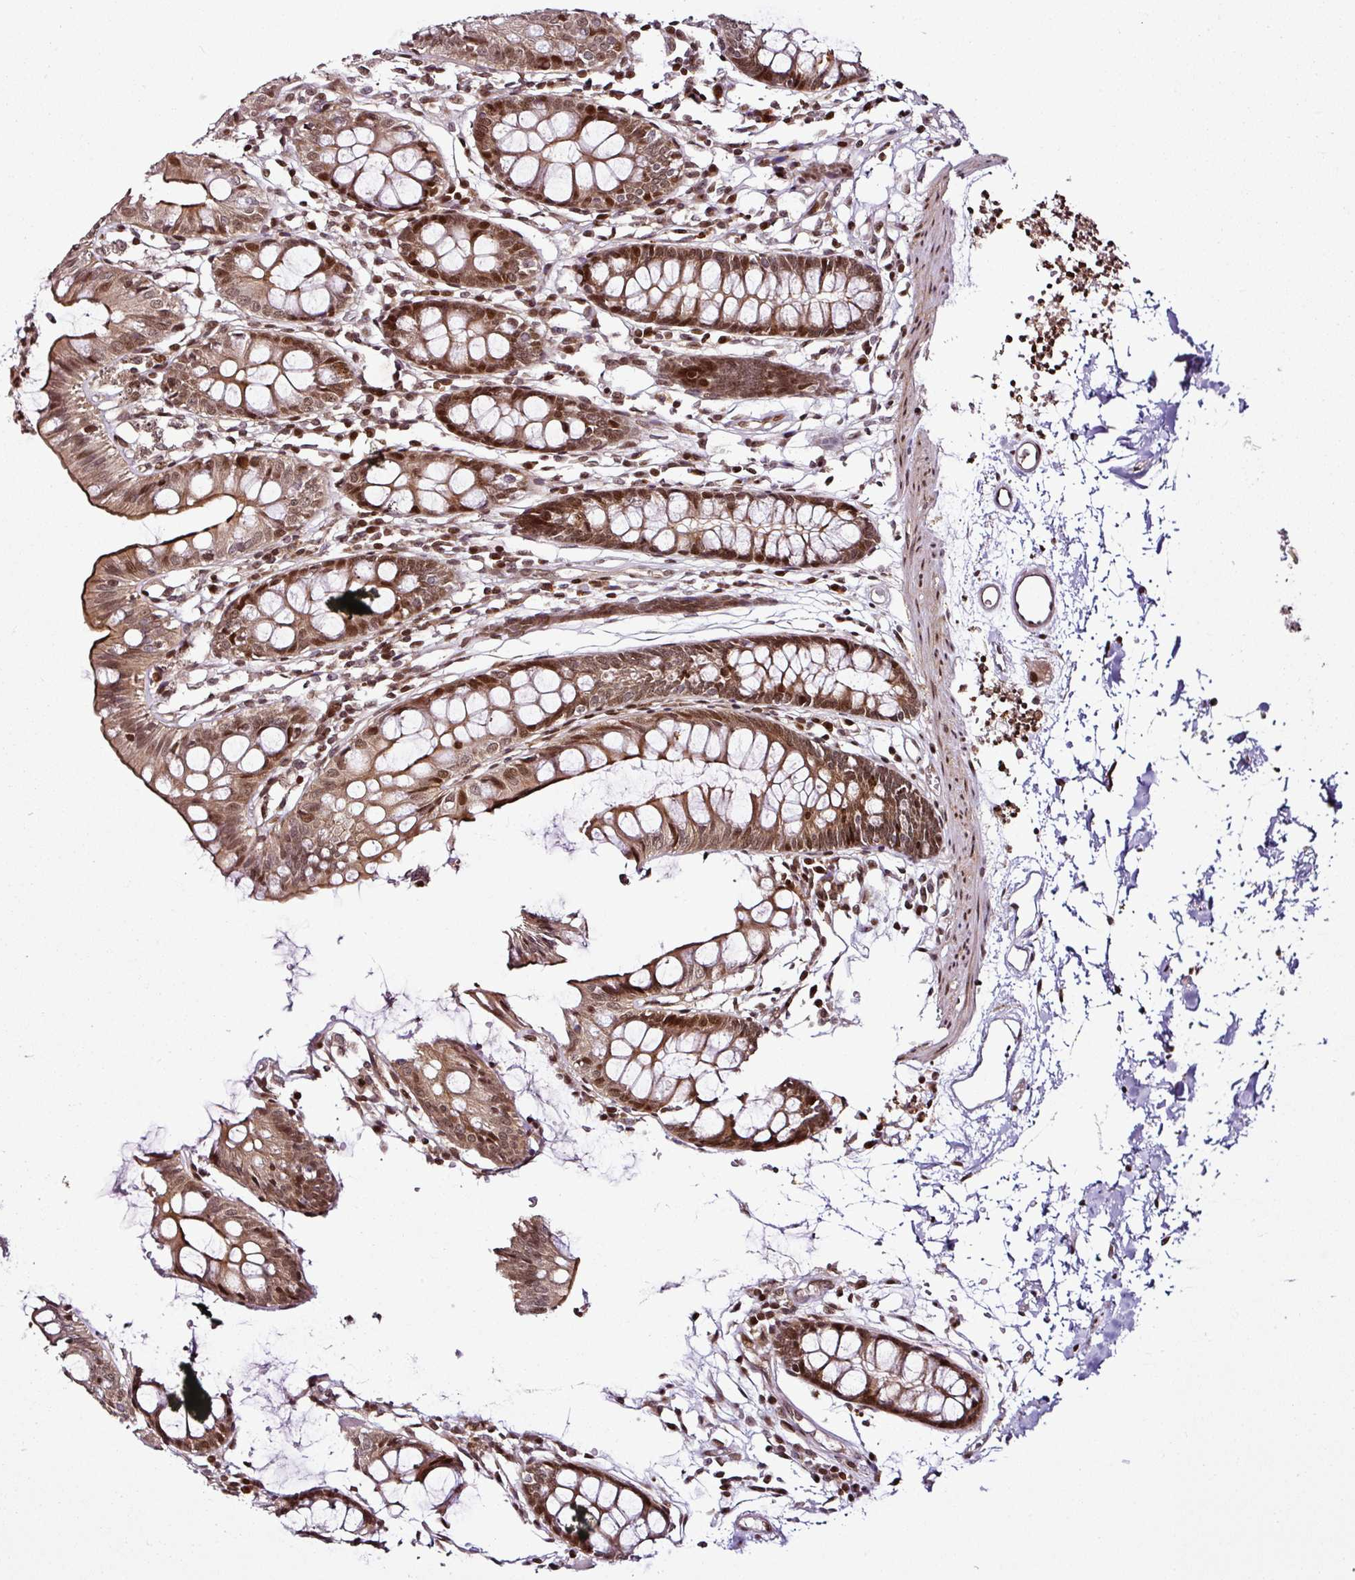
{"staining": {"intensity": "moderate", "quantity": ">75%", "location": "nuclear"}, "tissue": "colon", "cell_type": "Endothelial cells", "image_type": "normal", "snomed": [{"axis": "morphology", "description": "Normal tissue, NOS"}, {"axis": "topography", "description": "Colon"}], "caption": "Protein expression analysis of unremarkable human colon reveals moderate nuclear expression in about >75% of endothelial cells.", "gene": "COPRS", "patient": {"sex": "female", "age": 84}}